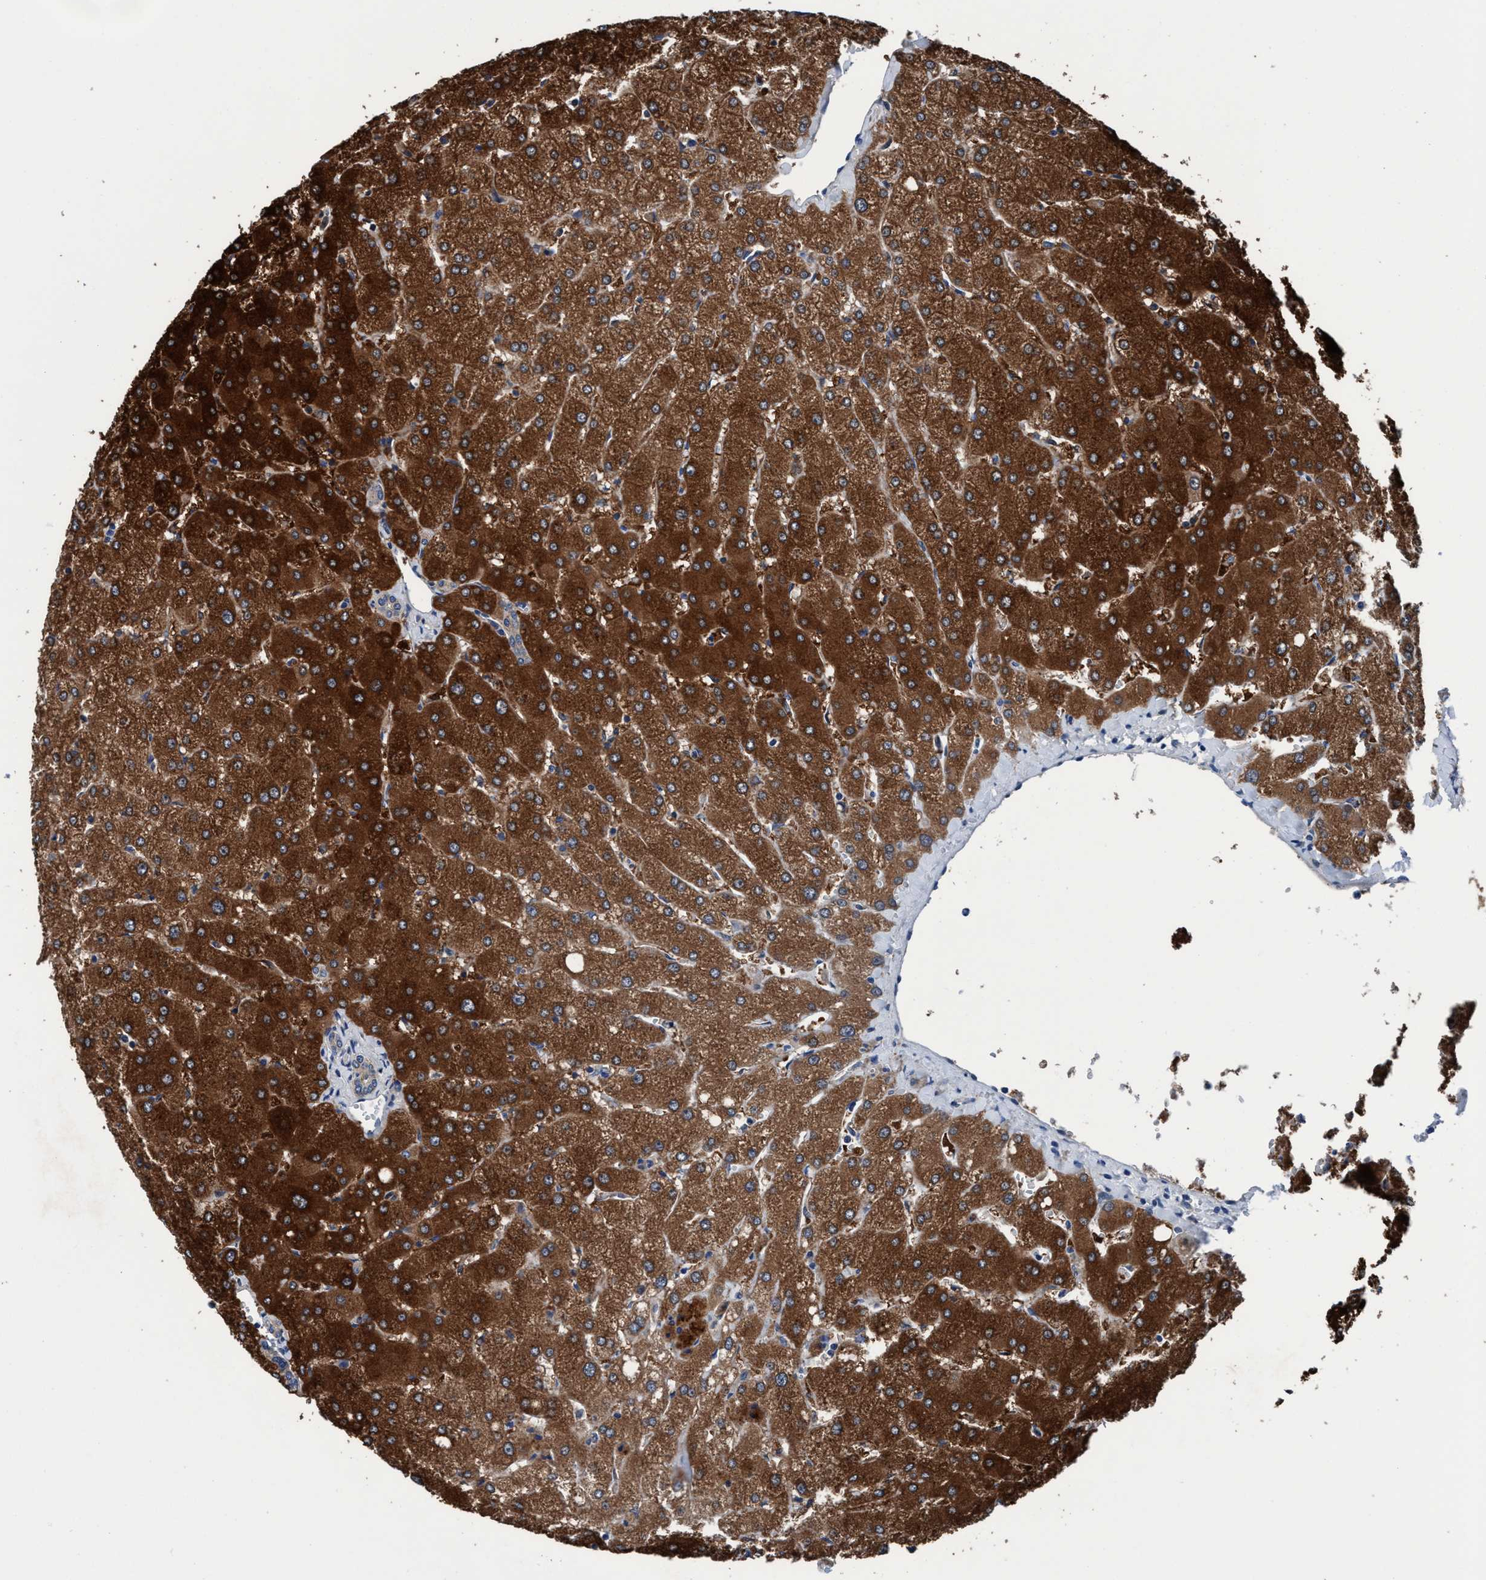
{"staining": {"intensity": "weak", "quantity": "25%-75%", "location": "cytoplasmic/membranous"}, "tissue": "liver", "cell_type": "Cholangiocytes", "image_type": "normal", "snomed": [{"axis": "morphology", "description": "Normal tissue, NOS"}, {"axis": "topography", "description": "Liver"}], "caption": "Immunohistochemical staining of normal liver displays low levels of weak cytoplasmic/membranous expression in approximately 25%-75% of cholangiocytes. Ihc stains the protein of interest in brown and the nuclei are stained blue.", "gene": "TMEM94", "patient": {"sex": "female", "age": 54}}